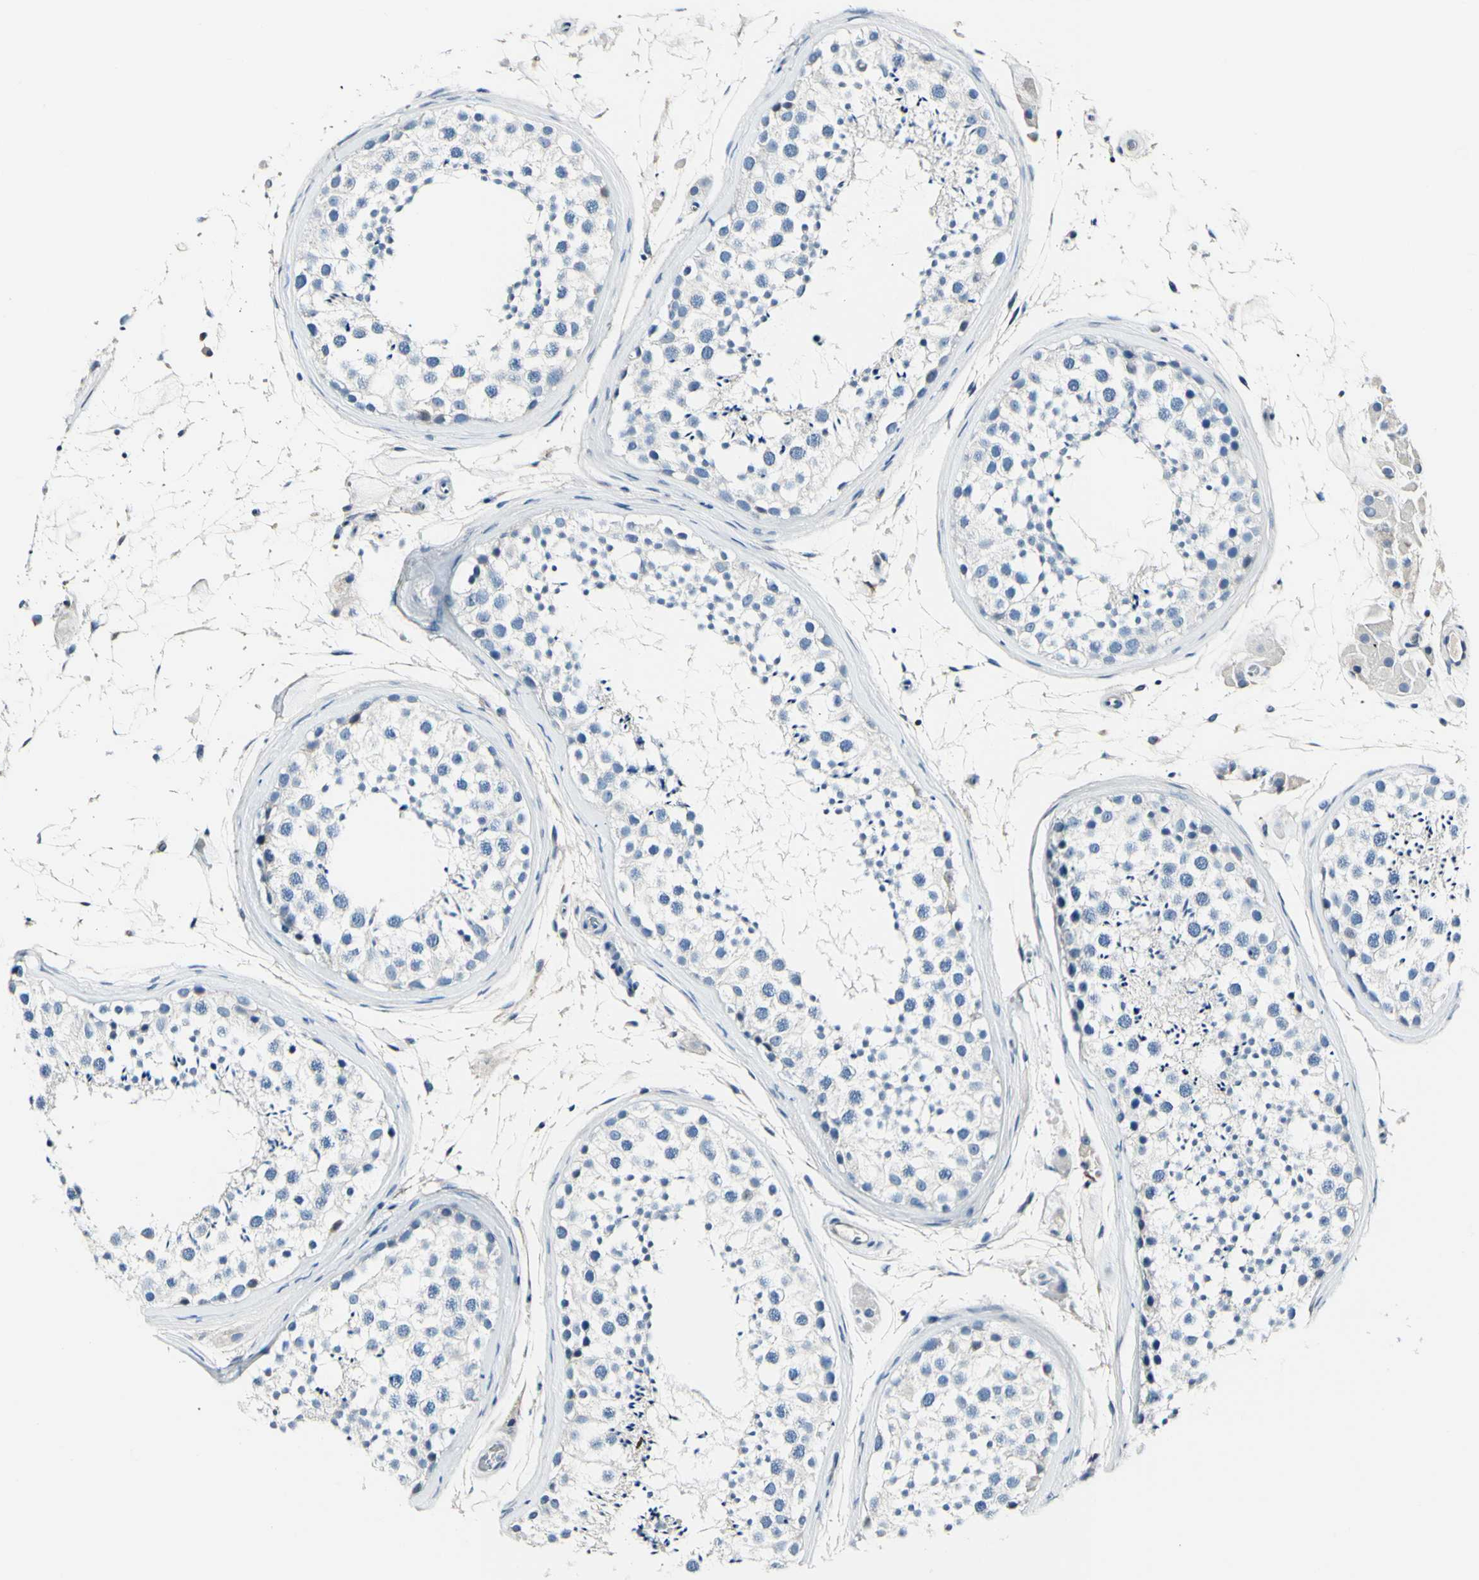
{"staining": {"intensity": "negative", "quantity": "none", "location": "none"}, "tissue": "testis", "cell_type": "Cells in seminiferous ducts", "image_type": "normal", "snomed": [{"axis": "morphology", "description": "Normal tissue, NOS"}, {"axis": "topography", "description": "Testis"}], "caption": "Immunohistochemistry (IHC) micrograph of normal testis: human testis stained with DAB (3,3'-diaminobenzidine) displays no significant protein expression in cells in seminiferous ducts. (DAB immunohistochemistry (IHC) visualized using brightfield microscopy, high magnification).", "gene": "COL6A3", "patient": {"sex": "male", "age": 46}}